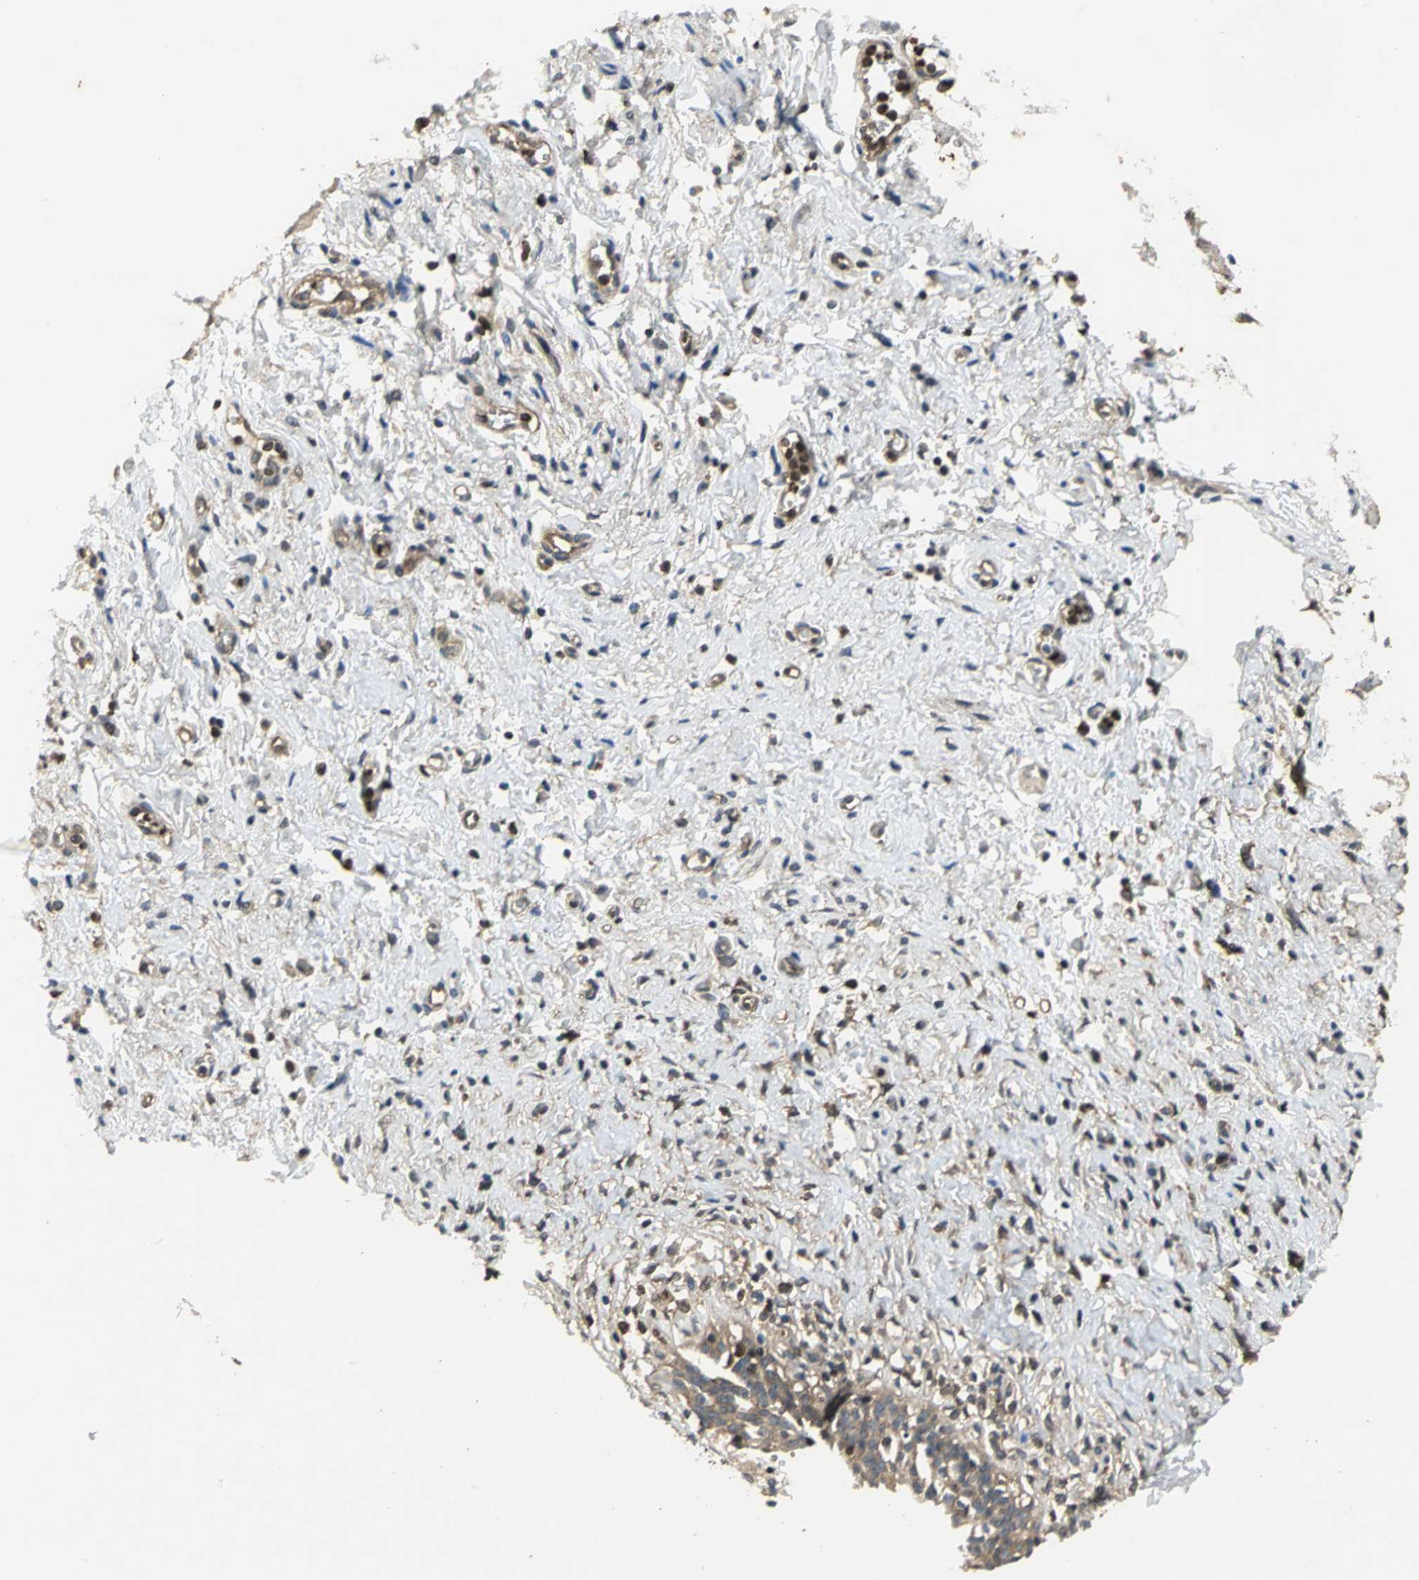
{"staining": {"intensity": "moderate", "quantity": ">75%", "location": "cytoplasmic/membranous"}, "tissue": "urinary bladder", "cell_type": "Urothelial cells", "image_type": "normal", "snomed": [{"axis": "morphology", "description": "Normal tissue, NOS"}, {"axis": "topography", "description": "Urinary bladder"}], "caption": "The immunohistochemical stain labels moderate cytoplasmic/membranous positivity in urothelial cells of unremarkable urinary bladder. The protein is stained brown, and the nuclei are stained in blue (DAB (3,3'-diaminobenzidine) IHC with brightfield microscopy, high magnification).", "gene": "AHR", "patient": {"sex": "female", "age": 80}}